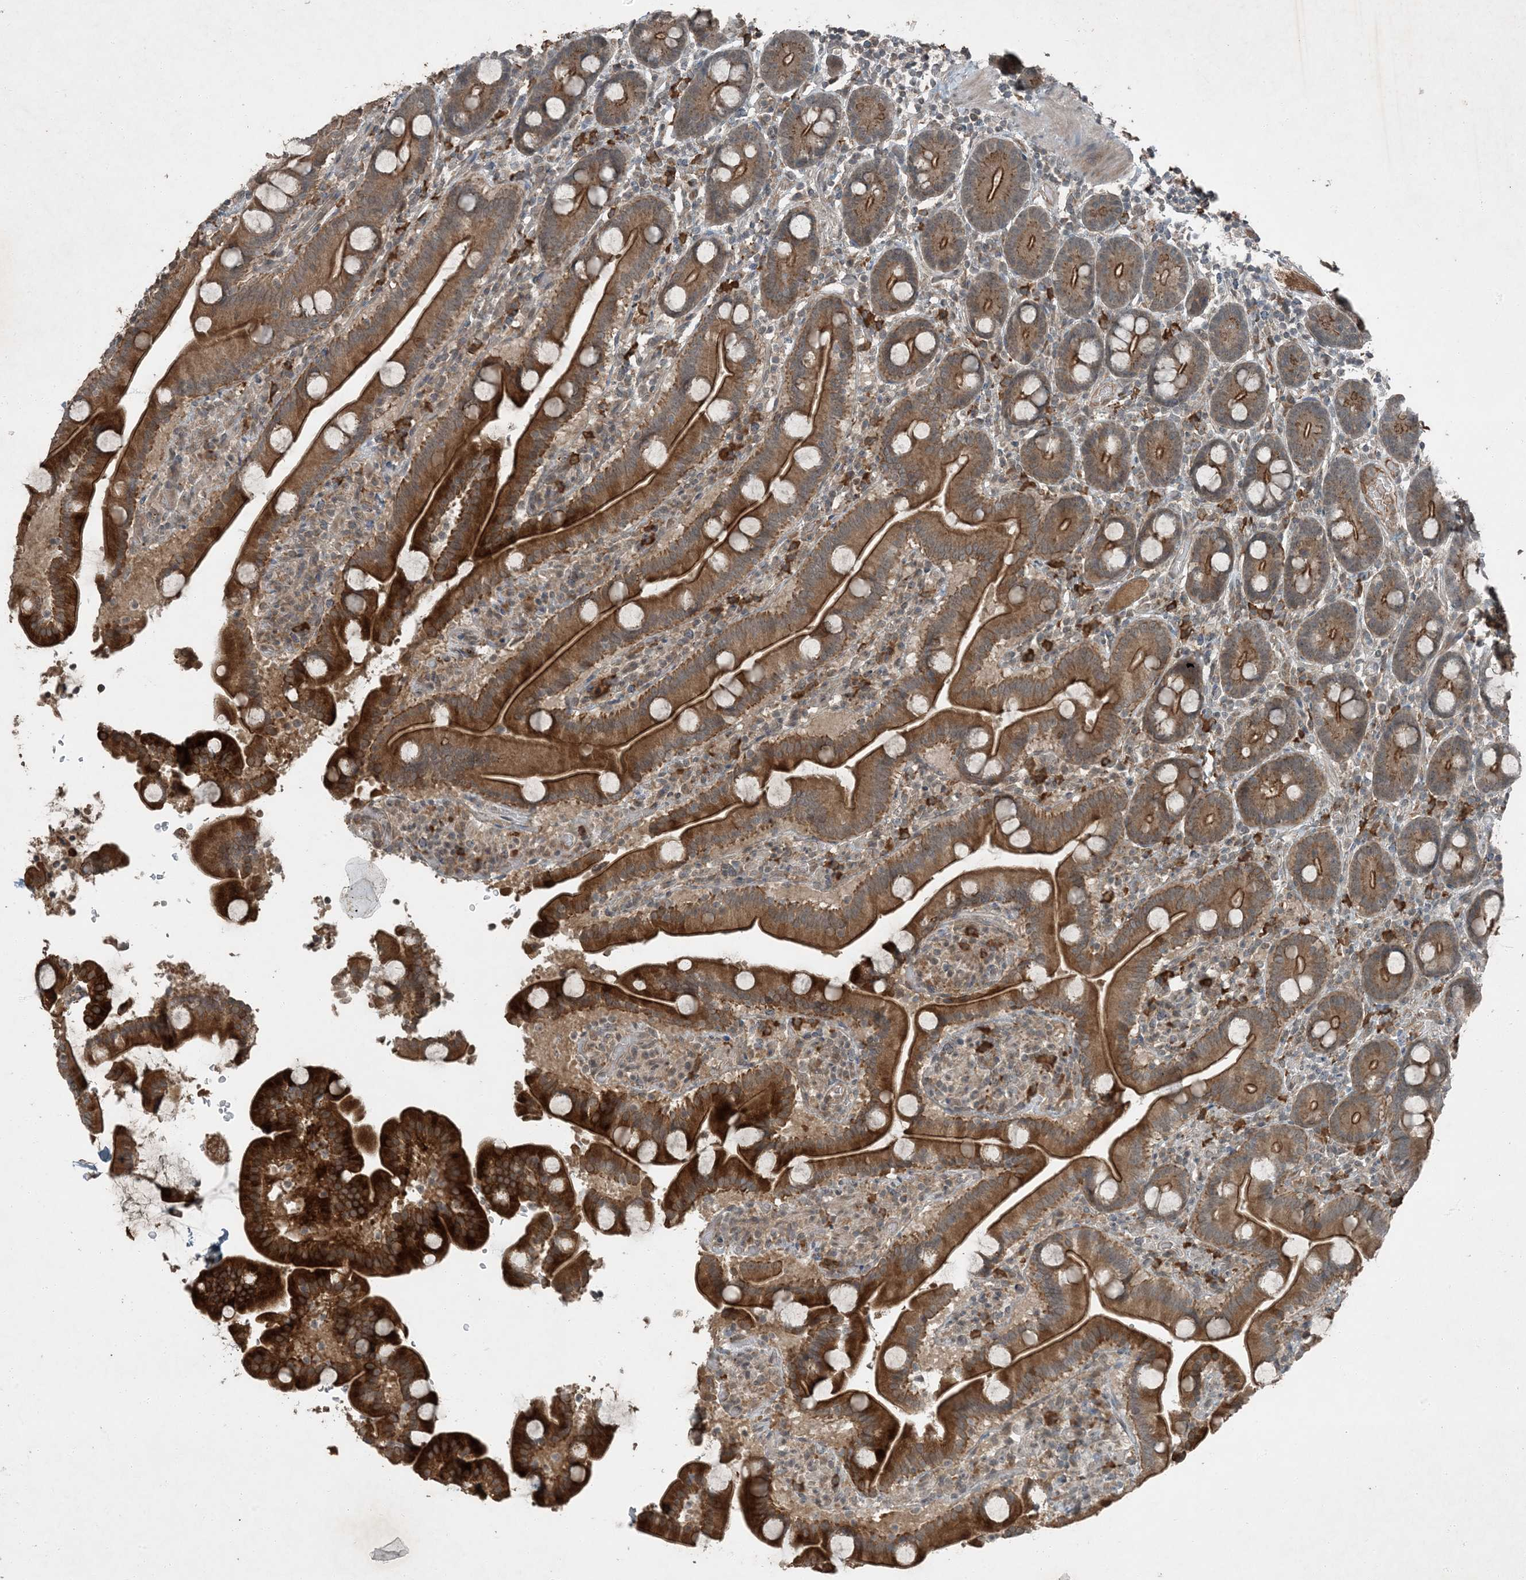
{"staining": {"intensity": "strong", "quantity": ">75%", "location": "cytoplasmic/membranous"}, "tissue": "duodenum", "cell_type": "Glandular cells", "image_type": "normal", "snomed": [{"axis": "morphology", "description": "Normal tissue, NOS"}, {"axis": "topography", "description": "Duodenum"}], "caption": "Immunohistochemical staining of normal human duodenum displays strong cytoplasmic/membranous protein positivity in about >75% of glandular cells.", "gene": "MDN1", "patient": {"sex": "male", "age": 55}}